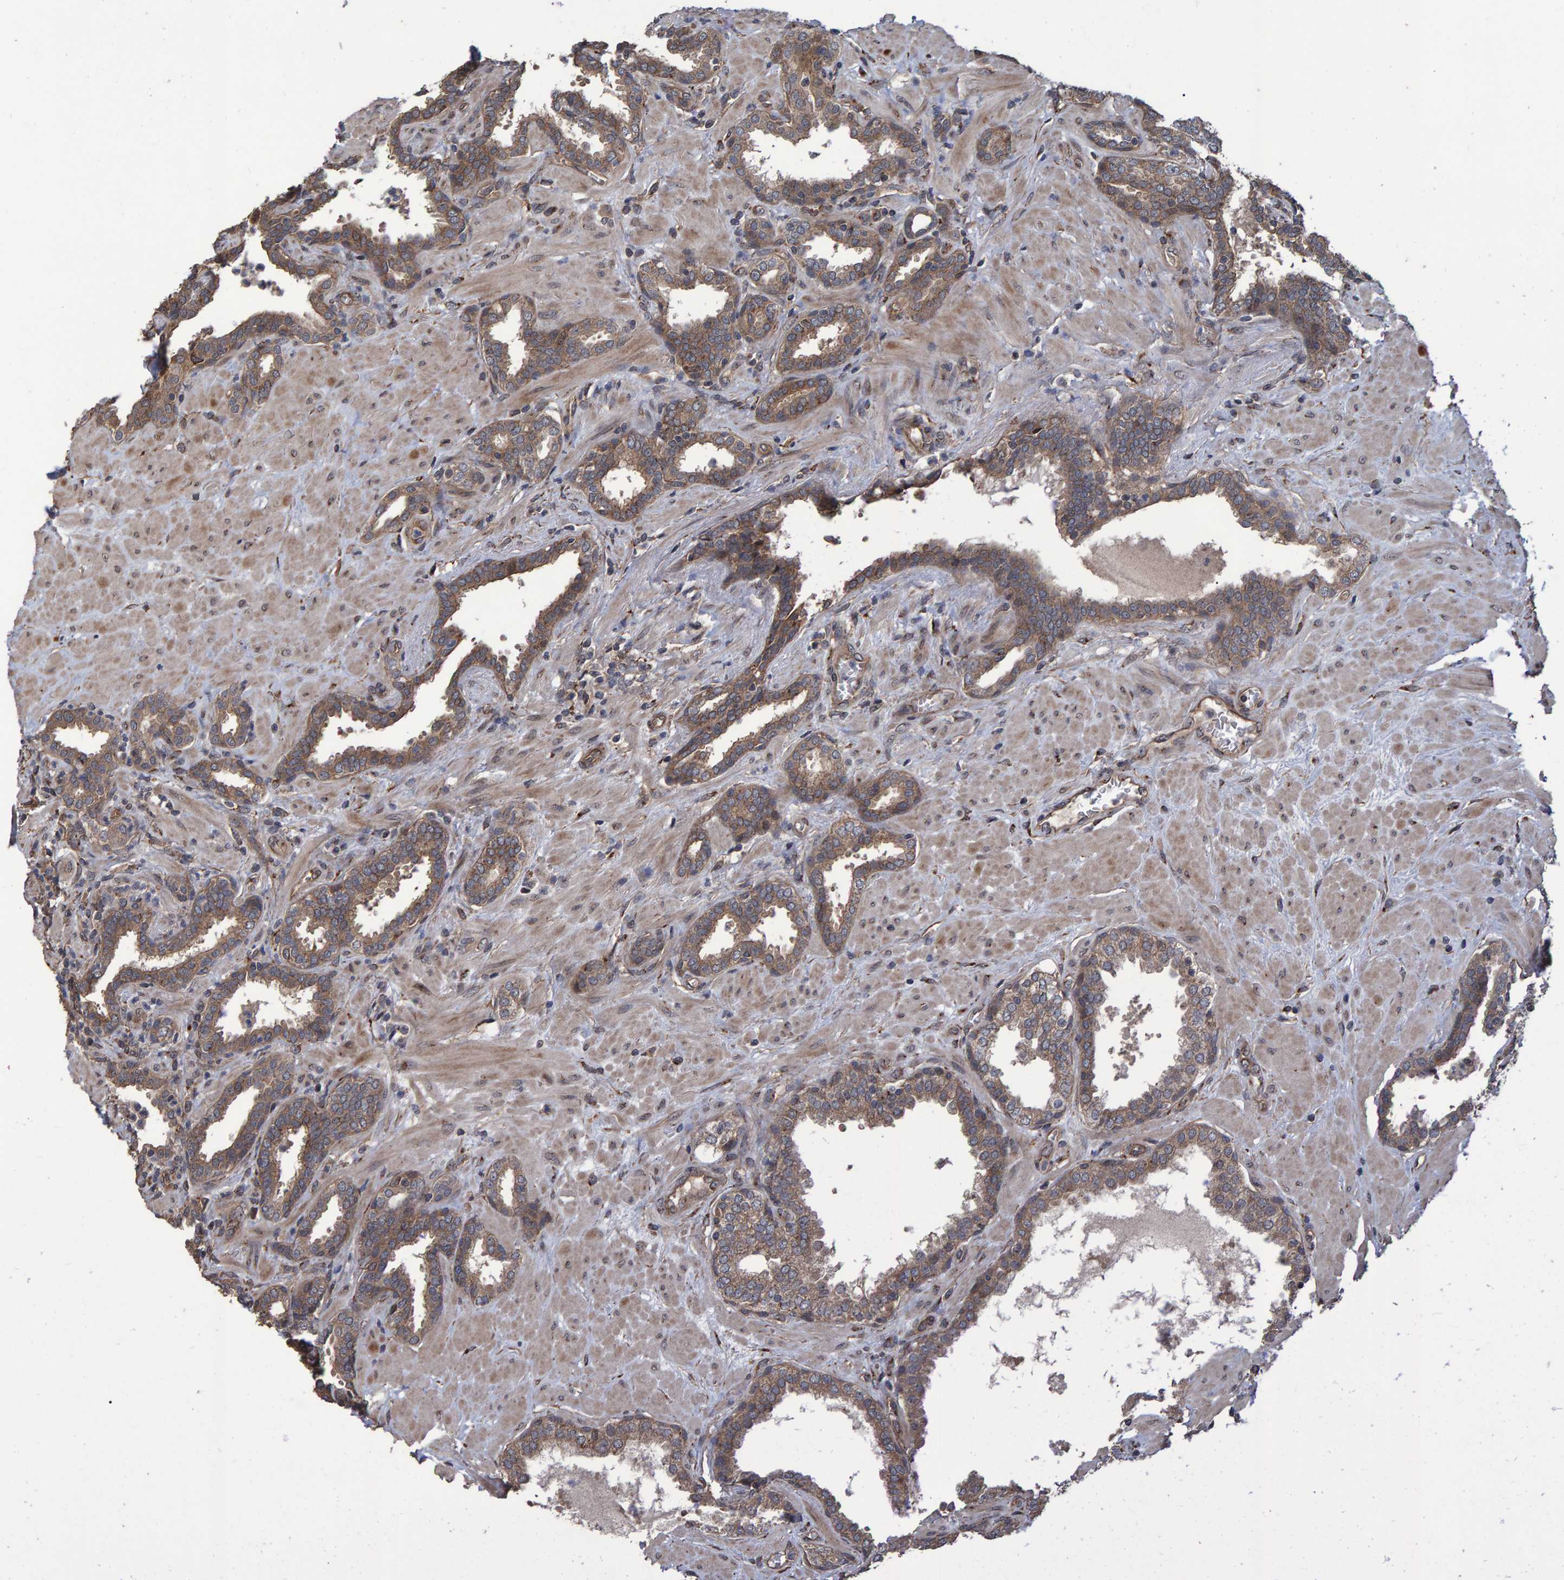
{"staining": {"intensity": "moderate", "quantity": ">75%", "location": "cytoplasmic/membranous"}, "tissue": "prostate", "cell_type": "Glandular cells", "image_type": "normal", "snomed": [{"axis": "morphology", "description": "Normal tissue, NOS"}, {"axis": "topography", "description": "Prostate"}], "caption": "High-power microscopy captured an immunohistochemistry histopathology image of normal prostate, revealing moderate cytoplasmic/membranous expression in about >75% of glandular cells.", "gene": "TRIM68", "patient": {"sex": "male", "age": 51}}